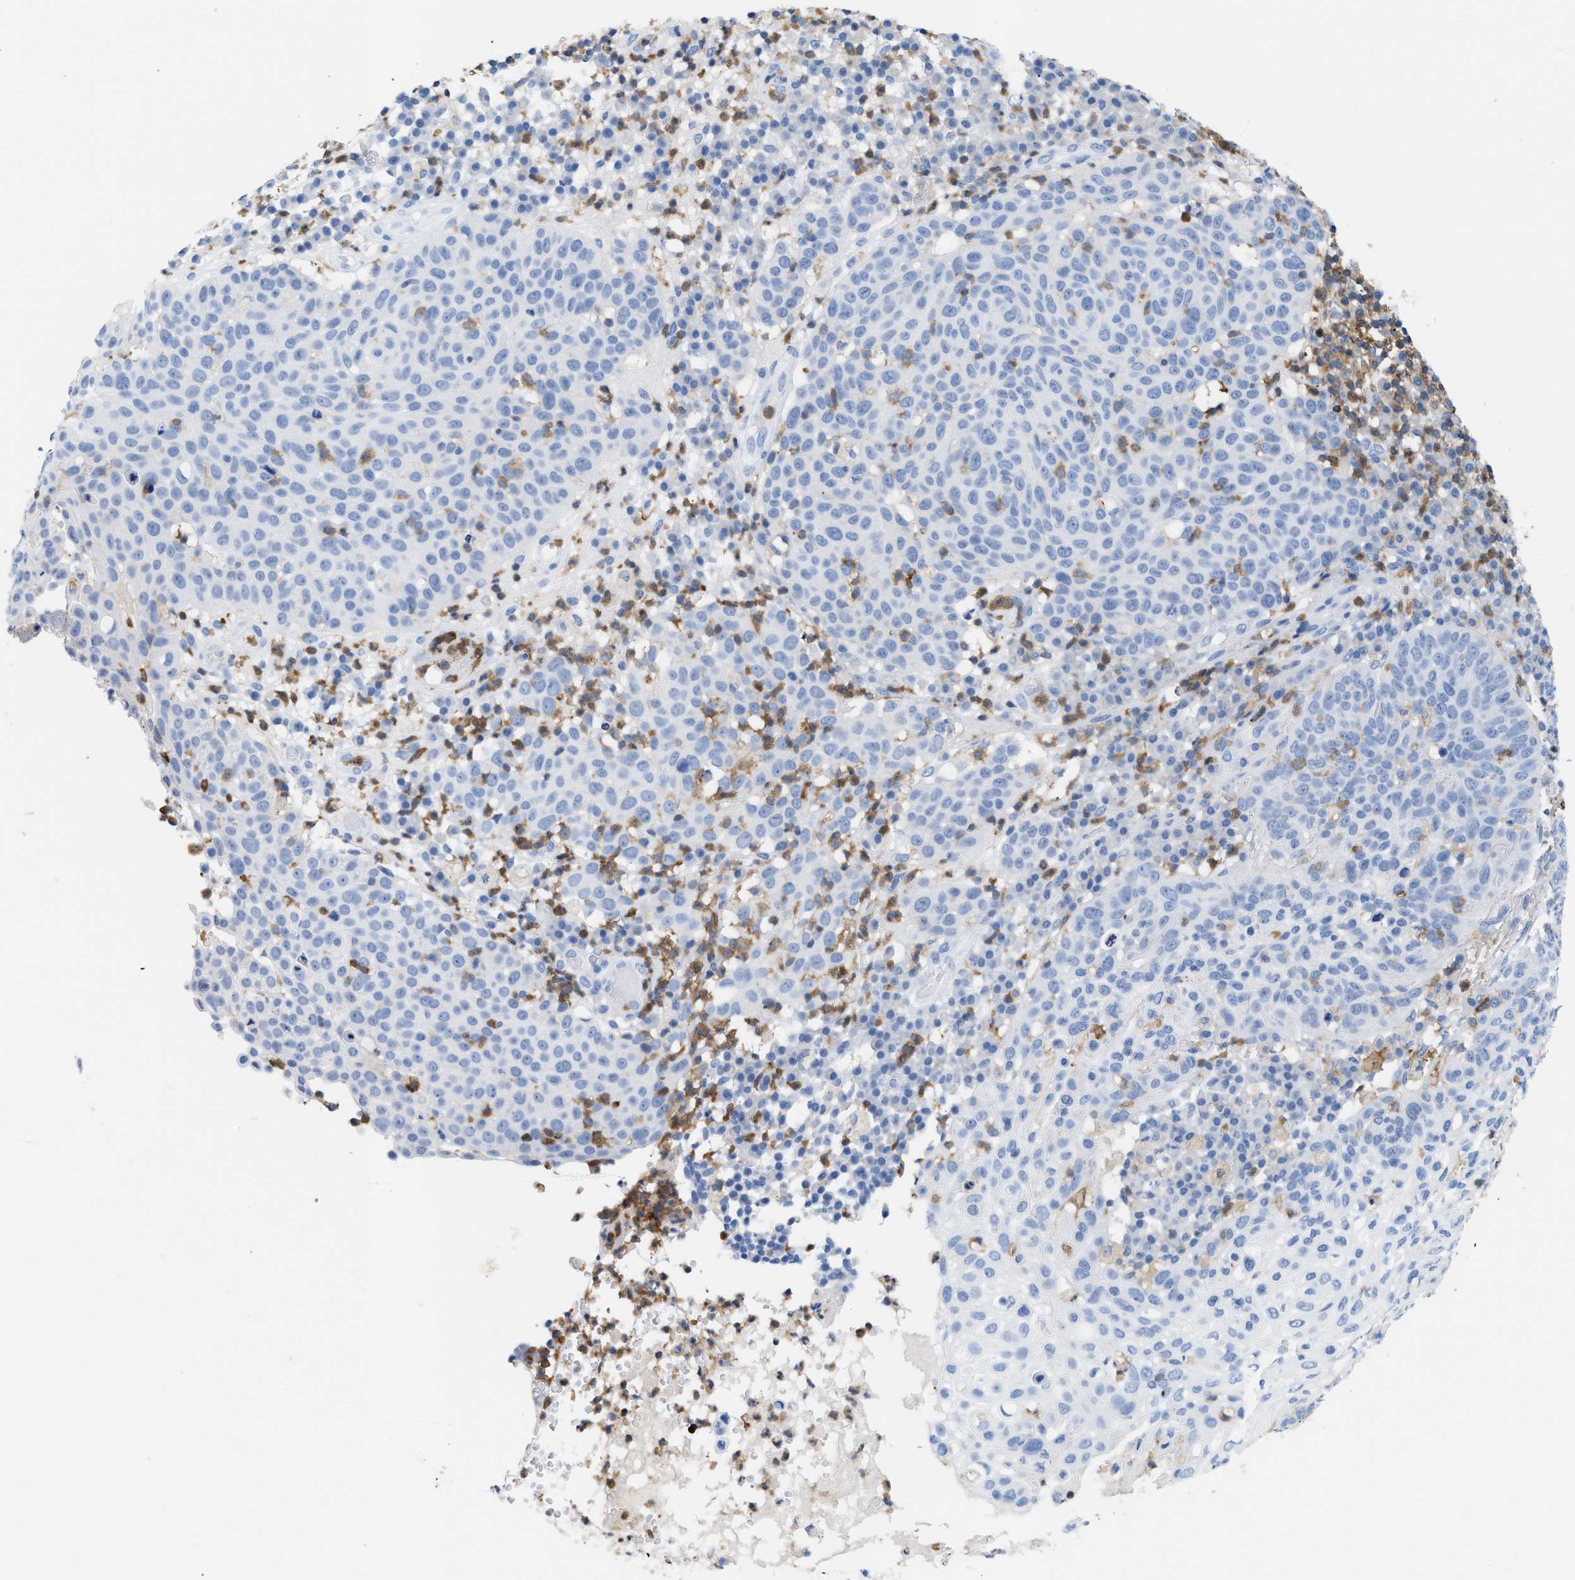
{"staining": {"intensity": "negative", "quantity": "none", "location": "none"}, "tissue": "skin cancer", "cell_type": "Tumor cells", "image_type": "cancer", "snomed": [{"axis": "morphology", "description": "Squamous cell carcinoma in situ, NOS"}, {"axis": "morphology", "description": "Squamous cell carcinoma, NOS"}, {"axis": "topography", "description": "Skin"}], "caption": "This is an IHC micrograph of skin cancer (squamous cell carcinoma). There is no expression in tumor cells.", "gene": "LCP1", "patient": {"sex": "male", "age": 93}}